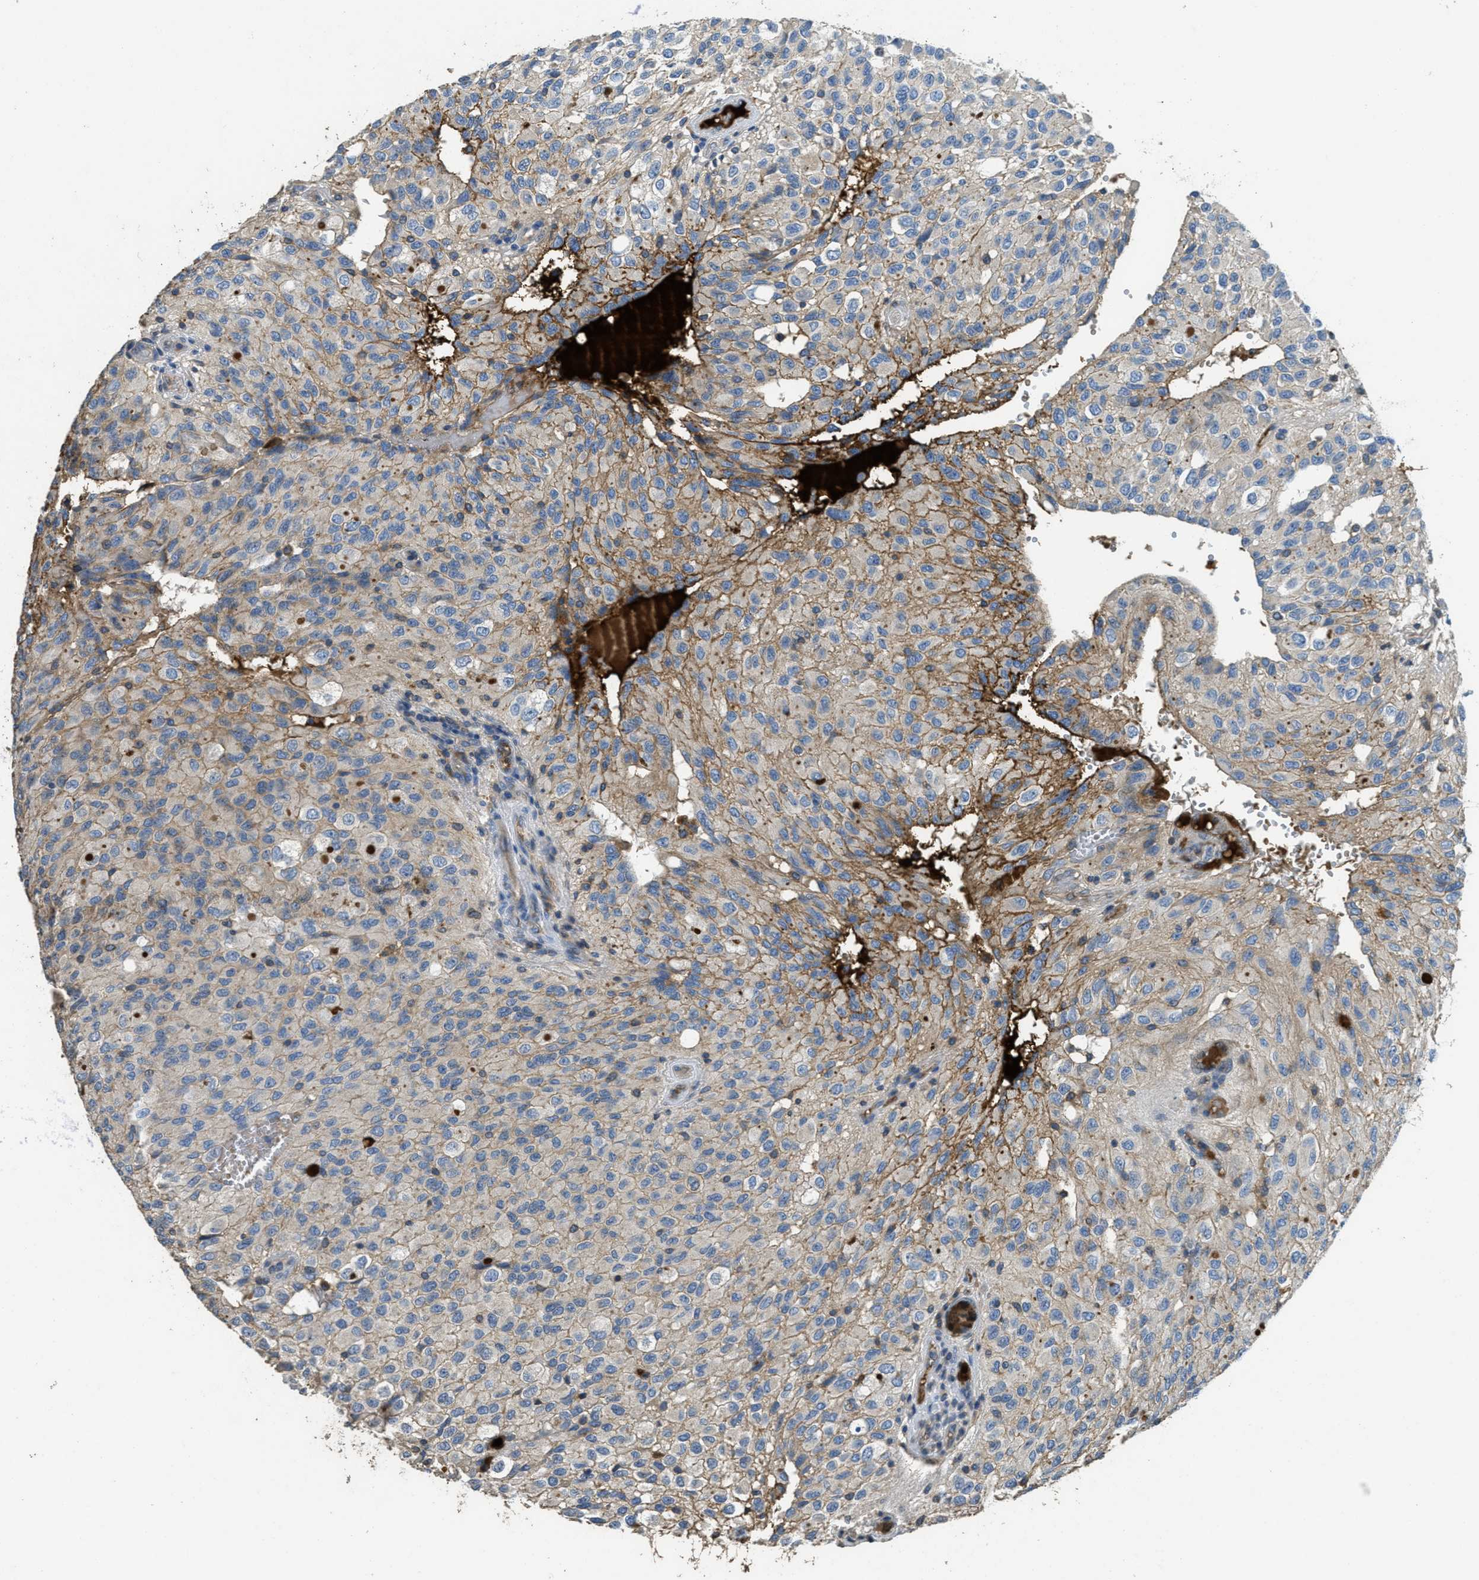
{"staining": {"intensity": "negative", "quantity": "none", "location": "none"}, "tissue": "glioma", "cell_type": "Tumor cells", "image_type": "cancer", "snomed": [{"axis": "morphology", "description": "Glioma, malignant, High grade"}, {"axis": "topography", "description": "Brain"}], "caption": "Photomicrograph shows no protein positivity in tumor cells of malignant high-grade glioma tissue.", "gene": "MPDU1", "patient": {"sex": "male", "age": 32}}